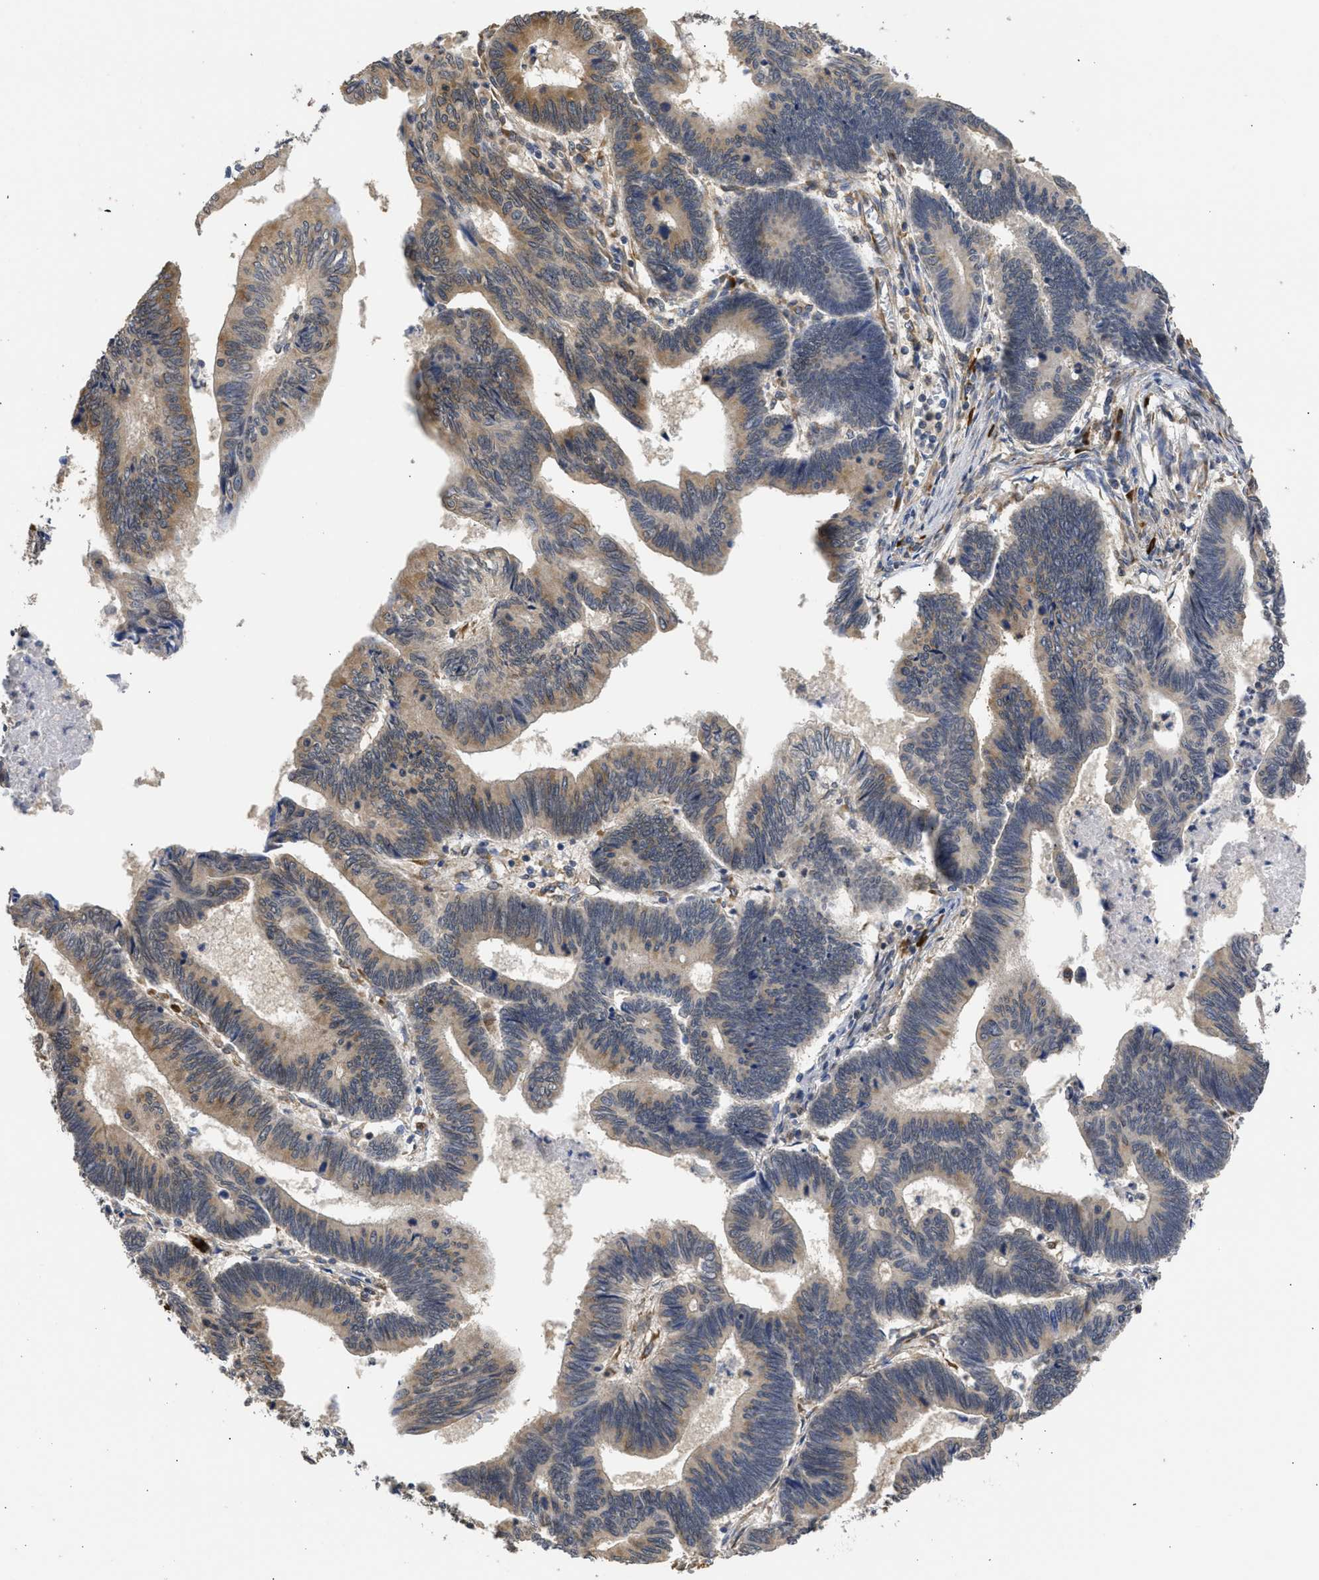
{"staining": {"intensity": "moderate", "quantity": "25%-75%", "location": "cytoplasmic/membranous"}, "tissue": "pancreatic cancer", "cell_type": "Tumor cells", "image_type": "cancer", "snomed": [{"axis": "morphology", "description": "Adenocarcinoma, NOS"}, {"axis": "topography", "description": "Pancreas"}], "caption": "A histopathology image of pancreatic adenocarcinoma stained for a protein reveals moderate cytoplasmic/membranous brown staining in tumor cells.", "gene": "DNAJC1", "patient": {"sex": "female", "age": 70}}